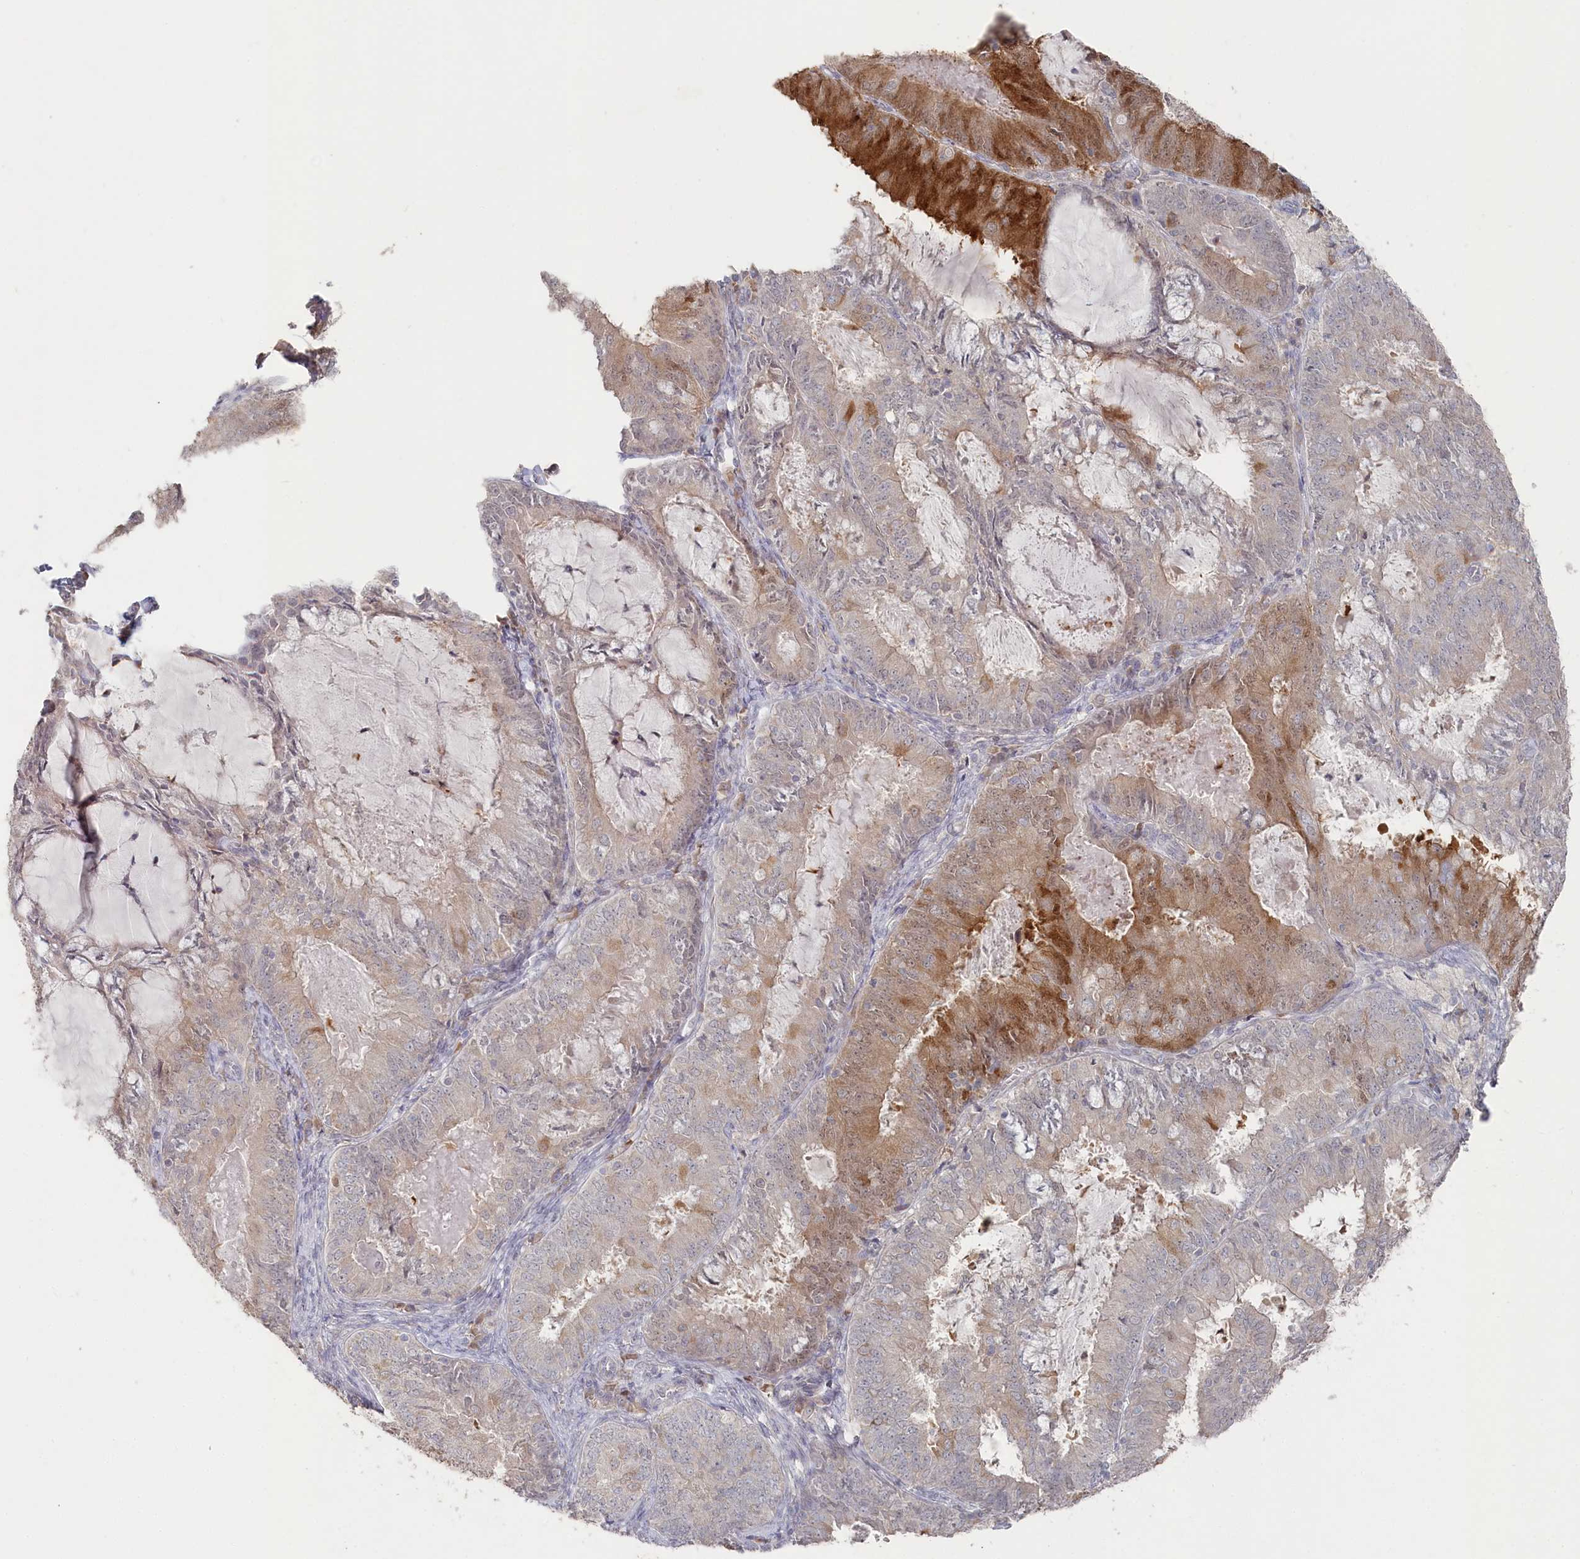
{"staining": {"intensity": "strong", "quantity": "<25%", "location": "cytoplasmic/membranous"}, "tissue": "endometrial cancer", "cell_type": "Tumor cells", "image_type": "cancer", "snomed": [{"axis": "morphology", "description": "Adenocarcinoma, NOS"}, {"axis": "topography", "description": "Endometrium"}], "caption": "The histopathology image reveals immunohistochemical staining of endometrial adenocarcinoma. There is strong cytoplasmic/membranous positivity is present in approximately <25% of tumor cells.", "gene": "TGFBRAP1", "patient": {"sex": "female", "age": 57}}